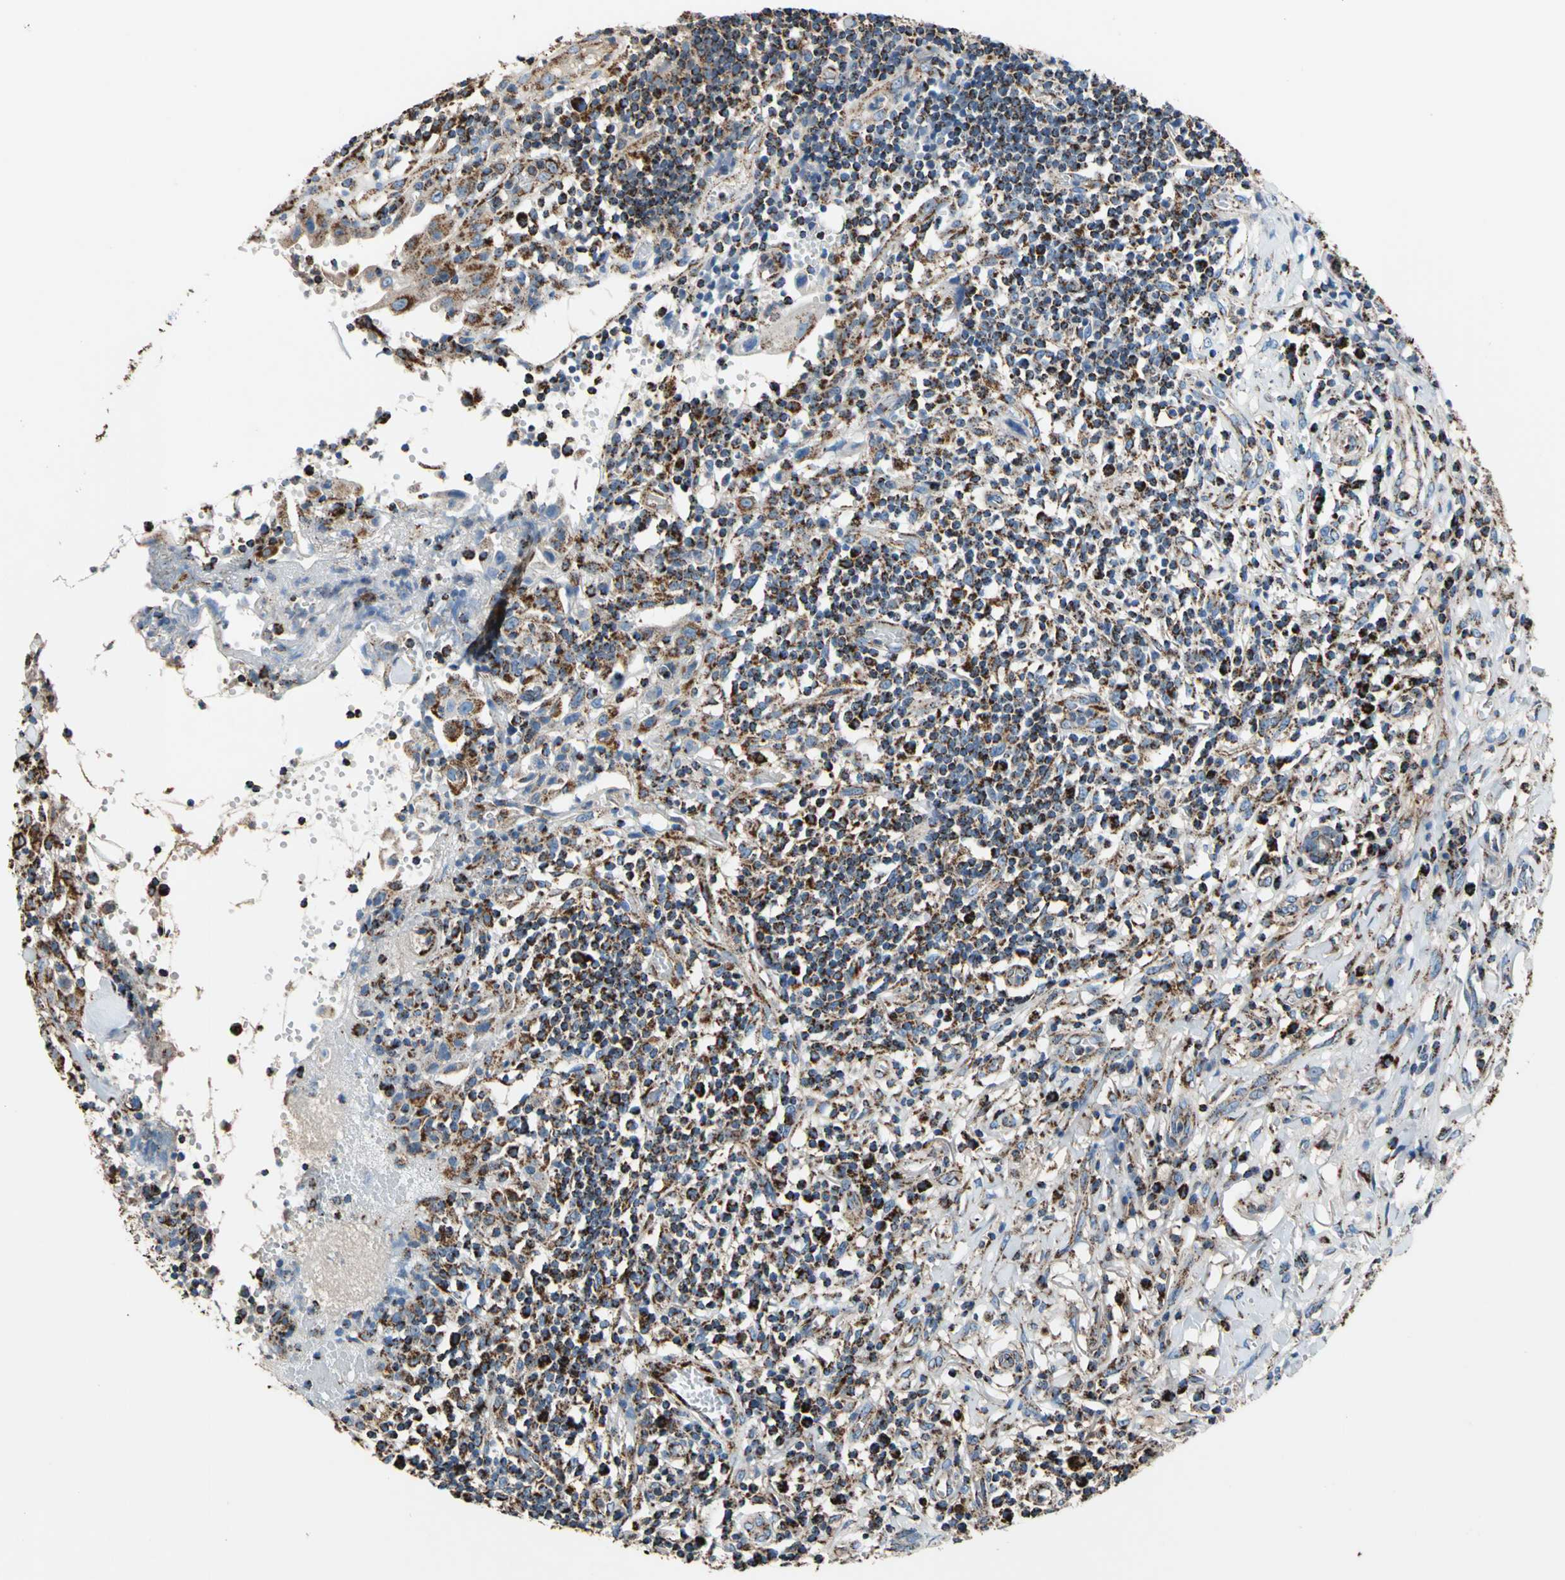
{"staining": {"intensity": "strong", "quantity": ">75%", "location": "cytoplasmic/membranous"}, "tissue": "thyroid cancer", "cell_type": "Tumor cells", "image_type": "cancer", "snomed": [{"axis": "morphology", "description": "Carcinoma, NOS"}, {"axis": "topography", "description": "Thyroid gland"}], "caption": "Immunohistochemical staining of human thyroid cancer (carcinoma) reveals high levels of strong cytoplasmic/membranous positivity in approximately >75% of tumor cells. (DAB (3,3'-diaminobenzidine) IHC, brown staining for protein, blue staining for nuclei).", "gene": "ECH1", "patient": {"sex": "female", "age": 77}}